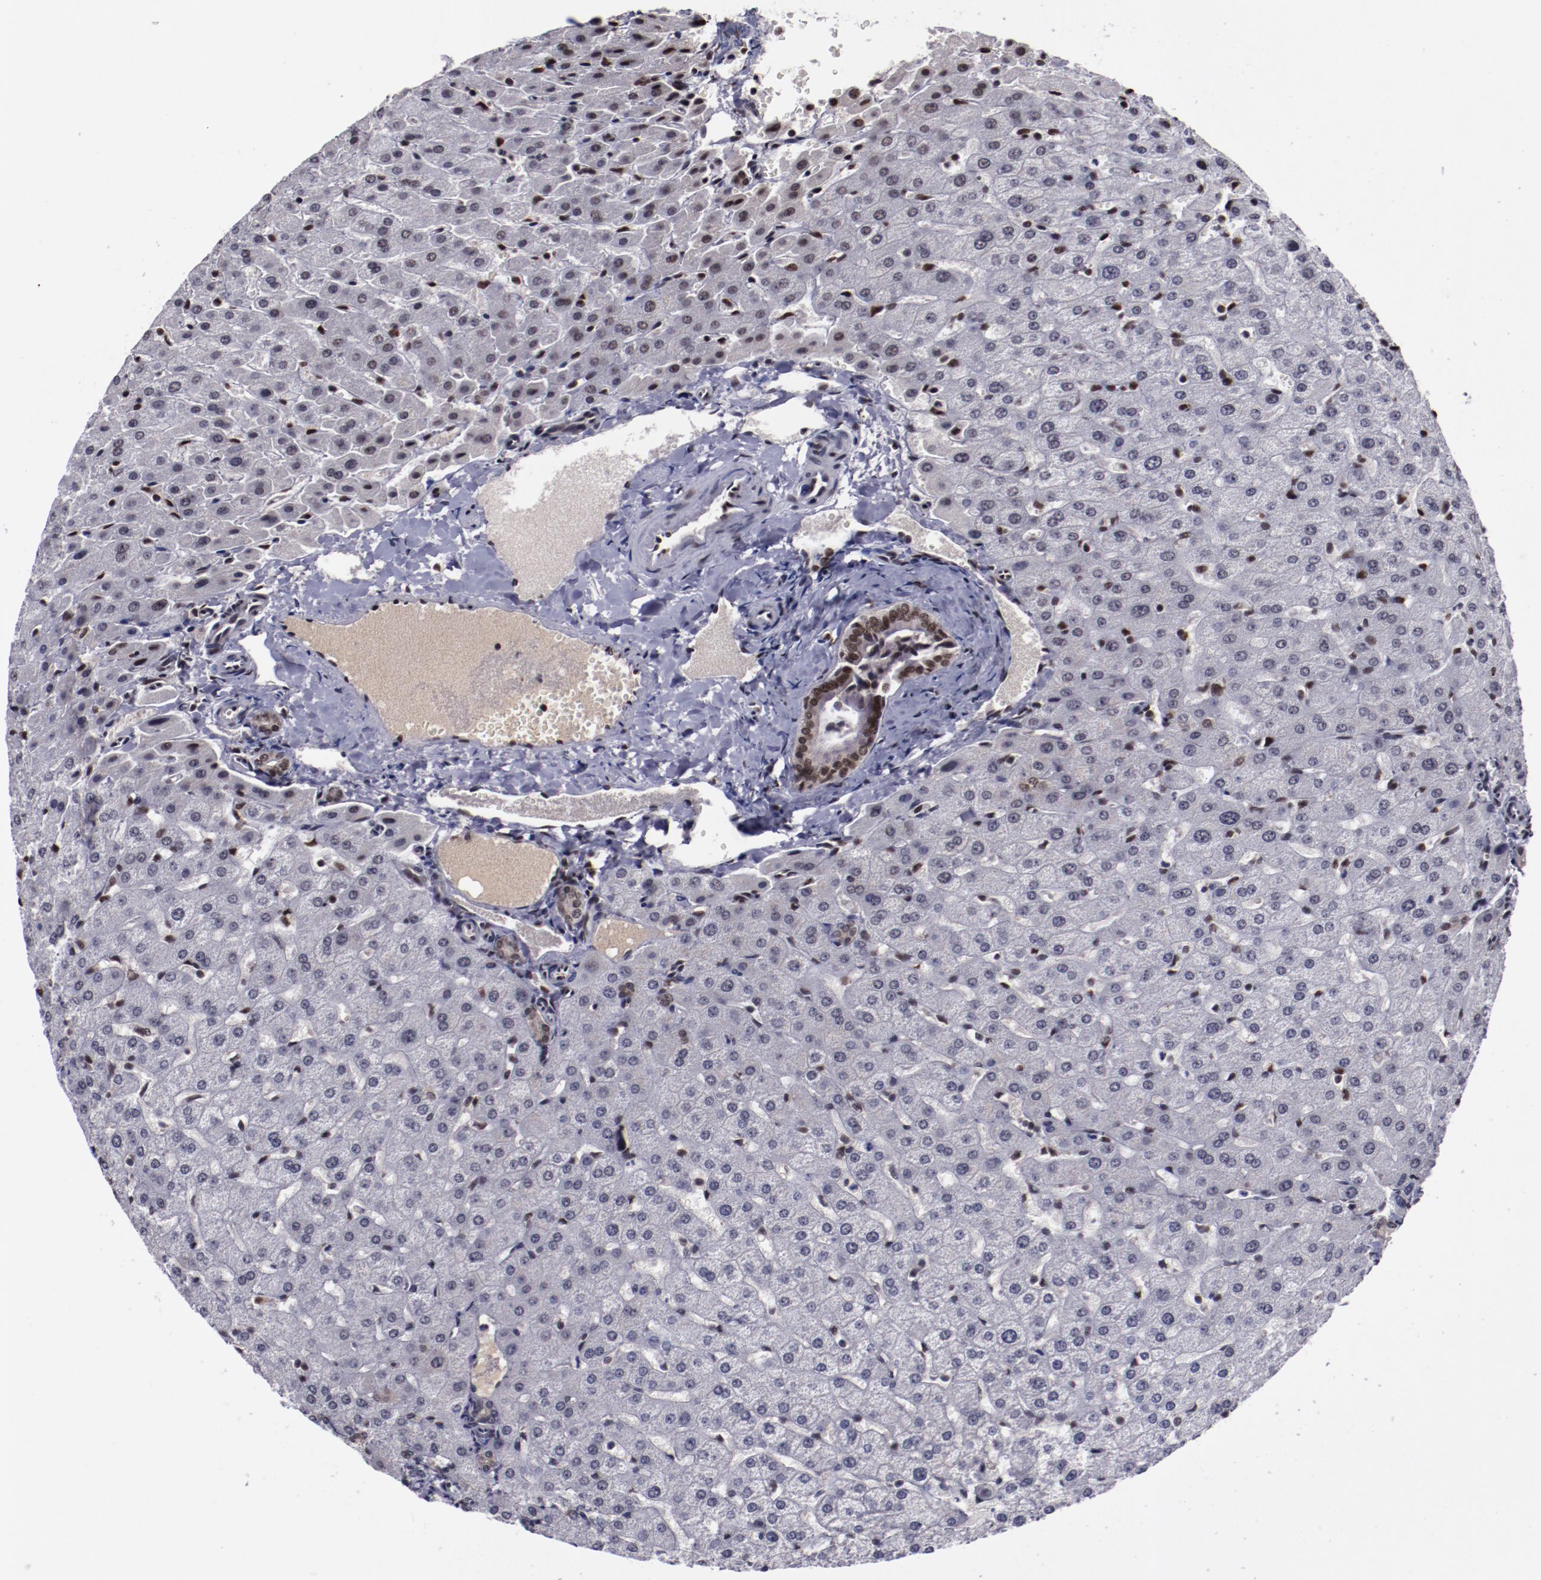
{"staining": {"intensity": "moderate", "quantity": ">75%", "location": "cytoplasmic/membranous,nuclear"}, "tissue": "liver", "cell_type": "Cholangiocytes", "image_type": "normal", "snomed": [{"axis": "morphology", "description": "Normal tissue, NOS"}, {"axis": "morphology", "description": "Fibrosis, NOS"}, {"axis": "topography", "description": "Liver"}], "caption": "A high-resolution histopathology image shows IHC staining of benign liver, which reveals moderate cytoplasmic/membranous,nuclear staining in approximately >75% of cholangiocytes. The staining is performed using DAB (3,3'-diaminobenzidine) brown chromogen to label protein expression. The nuclei are counter-stained blue using hematoxylin.", "gene": "ERH", "patient": {"sex": "female", "age": 29}}